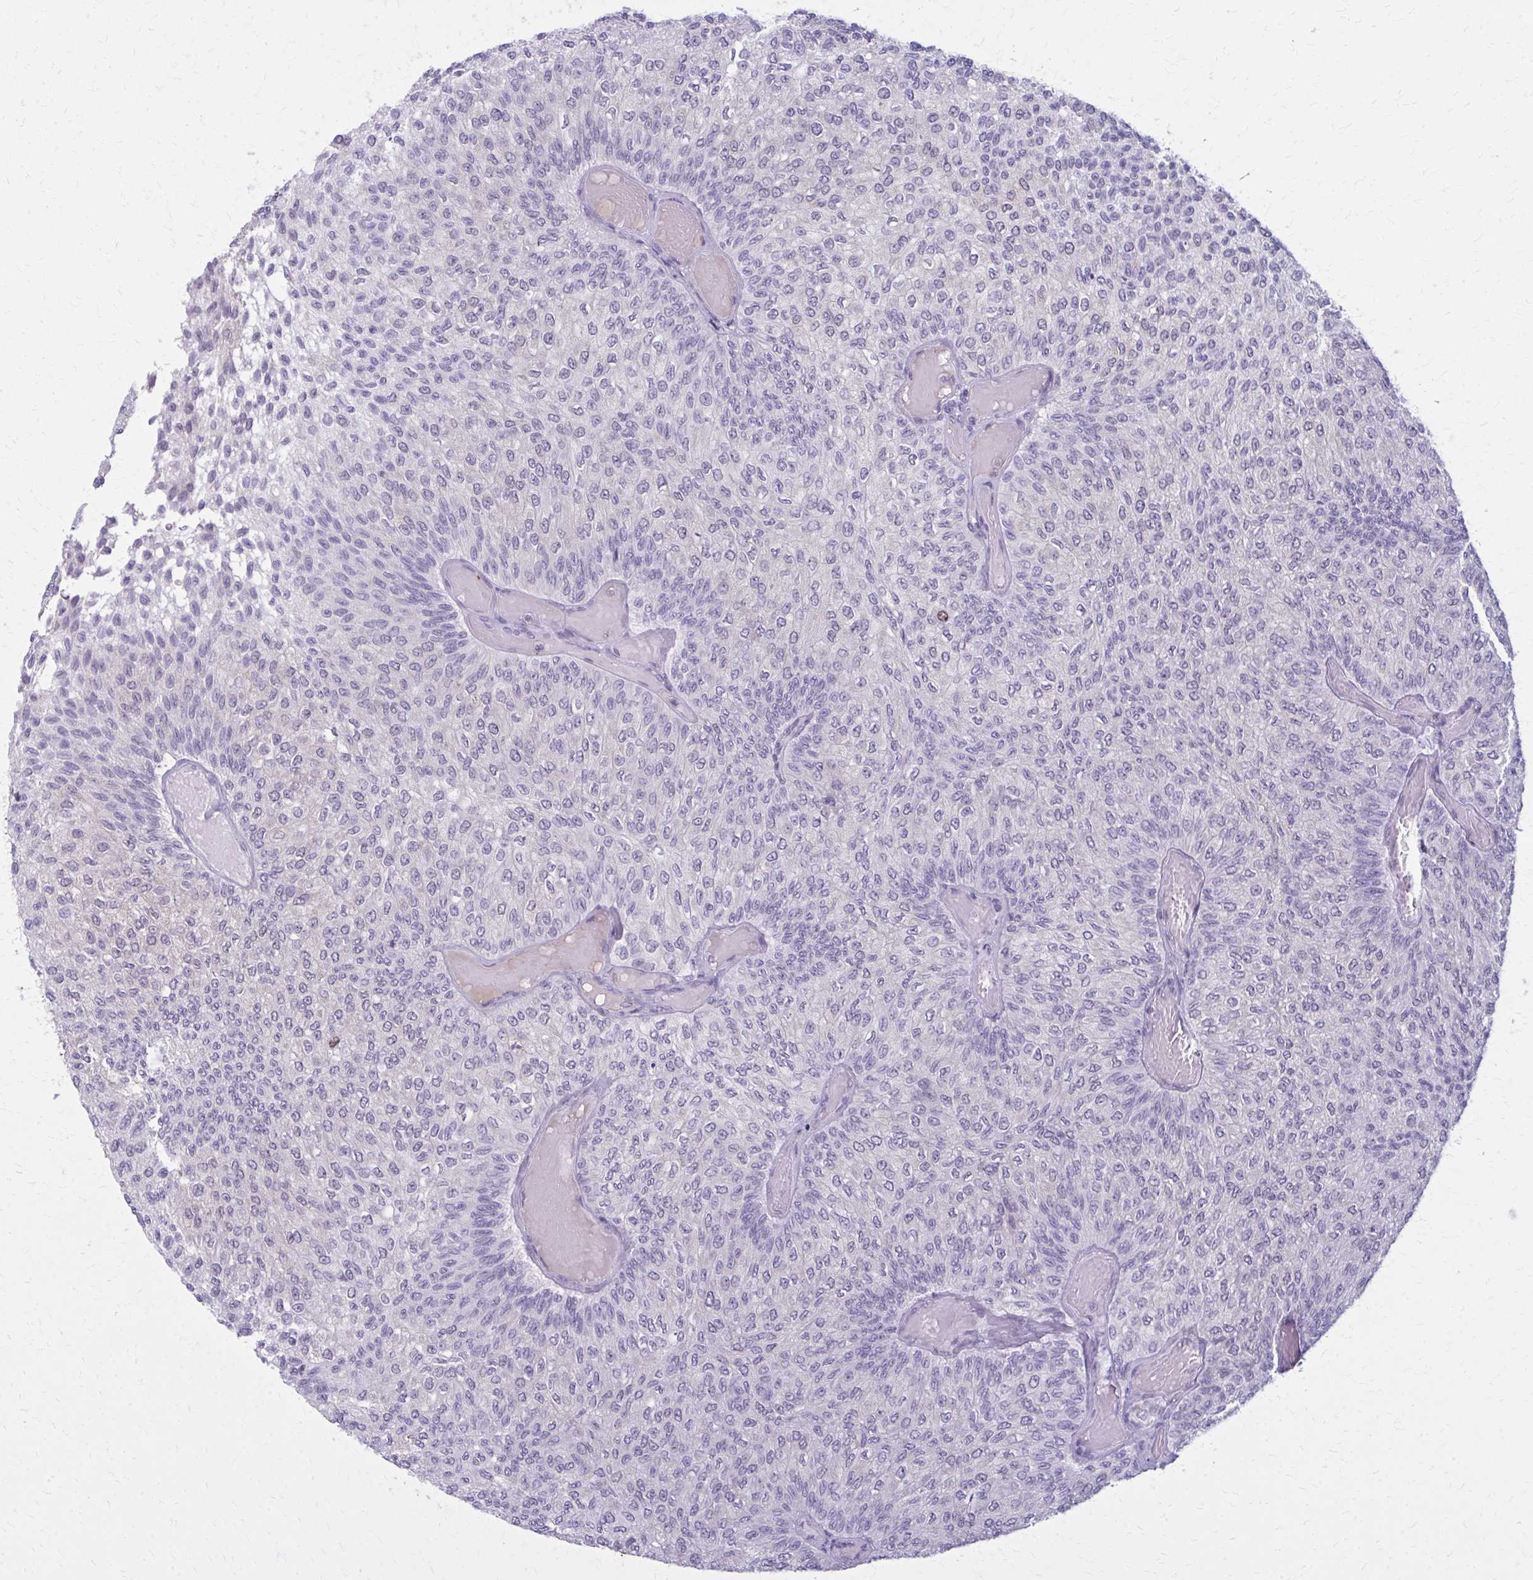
{"staining": {"intensity": "weak", "quantity": "25%-75%", "location": "cytoplasmic/membranous"}, "tissue": "urothelial cancer", "cell_type": "Tumor cells", "image_type": "cancer", "snomed": [{"axis": "morphology", "description": "Urothelial carcinoma, Low grade"}, {"axis": "topography", "description": "Urinary bladder"}], "caption": "Immunohistochemistry of urothelial cancer reveals low levels of weak cytoplasmic/membranous positivity in approximately 25%-75% of tumor cells.", "gene": "CARD9", "patient": {"sex": "male", "age": 78}}